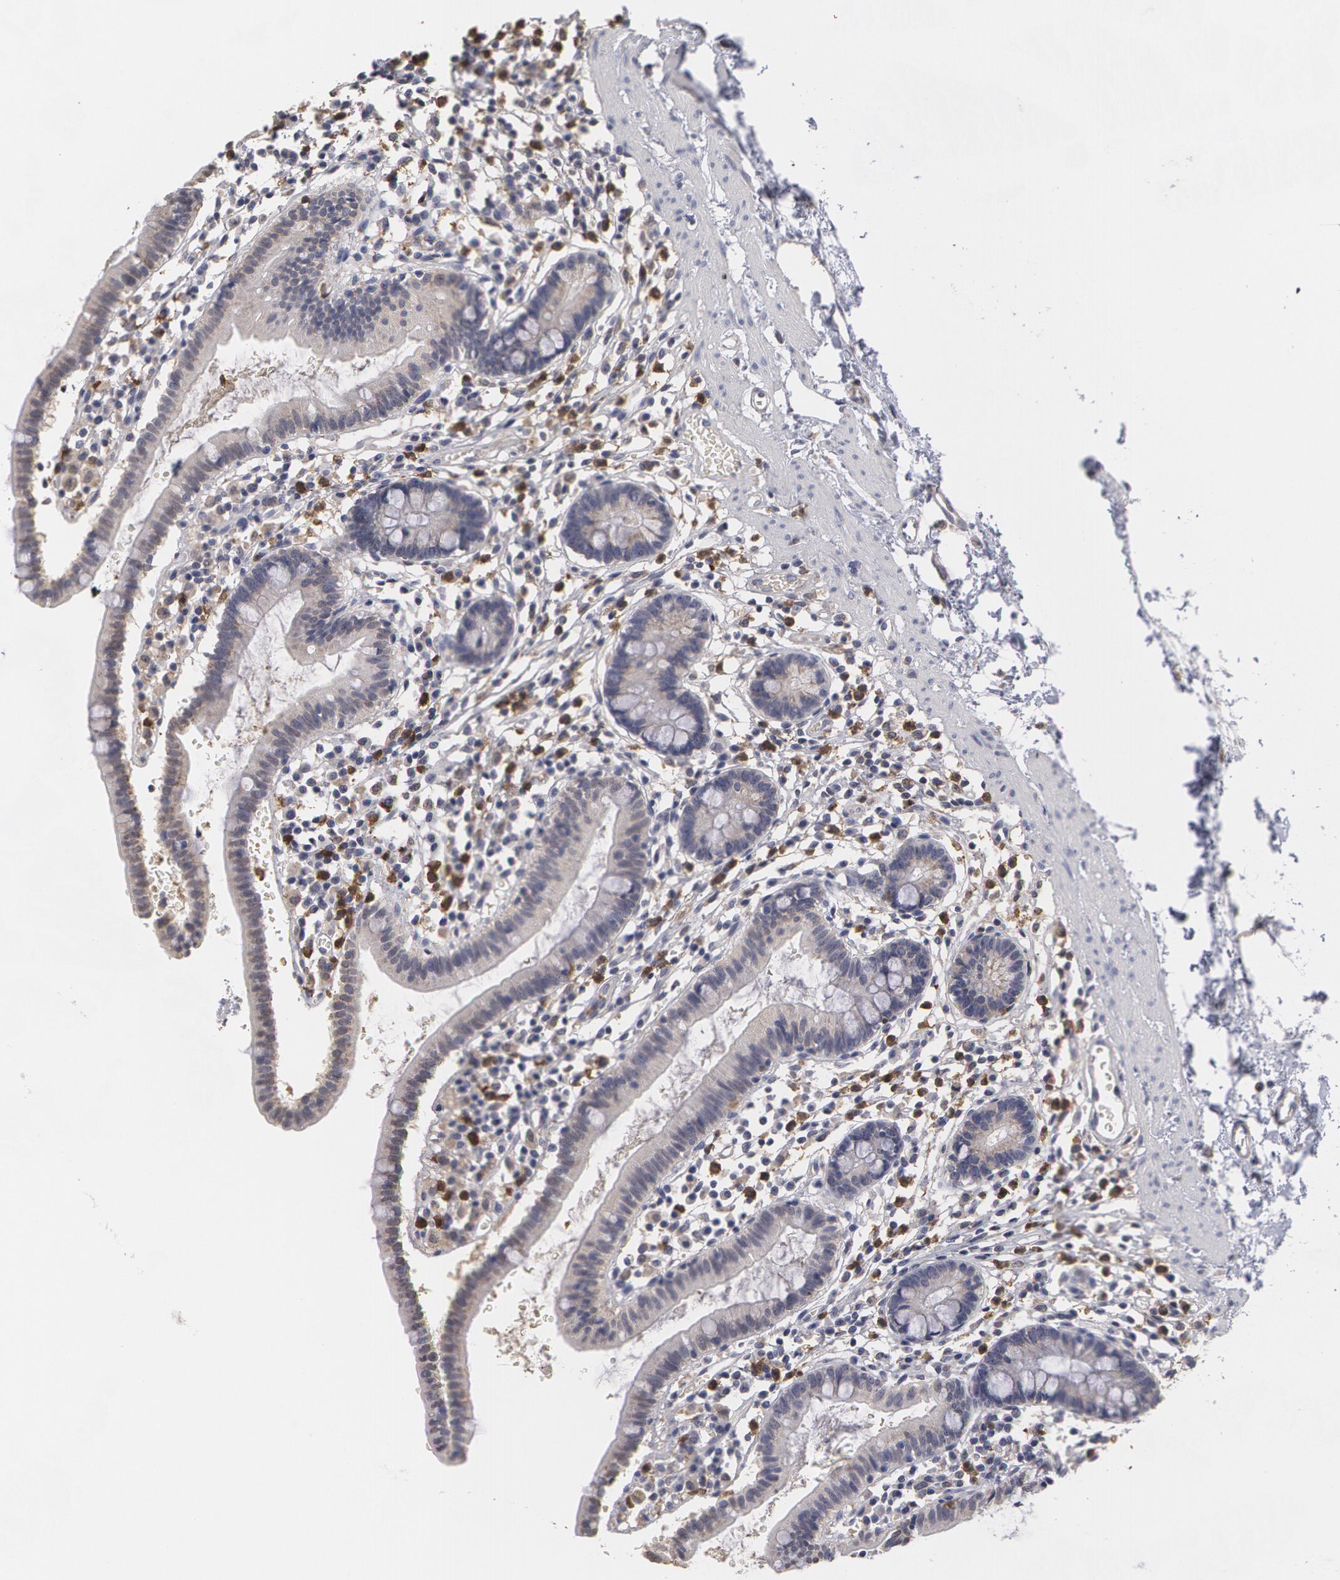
{"staining": {"intensity": "weak", "quantity": "25%-75%", "location": "cytoplasmic/membranous"}, "tissue": "small intestine", "cell_type": "Glandular cells", "image_type": "normal", "snomed": [{"axis": "morphology", "description": "Normal tissue, NOS"}, {"axis": "topography", "description": "Small intestine"}], "caption": "Normal small intestine reveals weak cytoplasmic/membranous staining in about 25%-75% of glandular cells, visualized by immunohistochemistry. Using DAB (3,3'-diaminobenzidine) (brown) and hematoxylin (blue) stains, captured at high magnification using brightfield microscopy.", "gene": "CAT", "patient": {"sex": "female", "age": 37}}